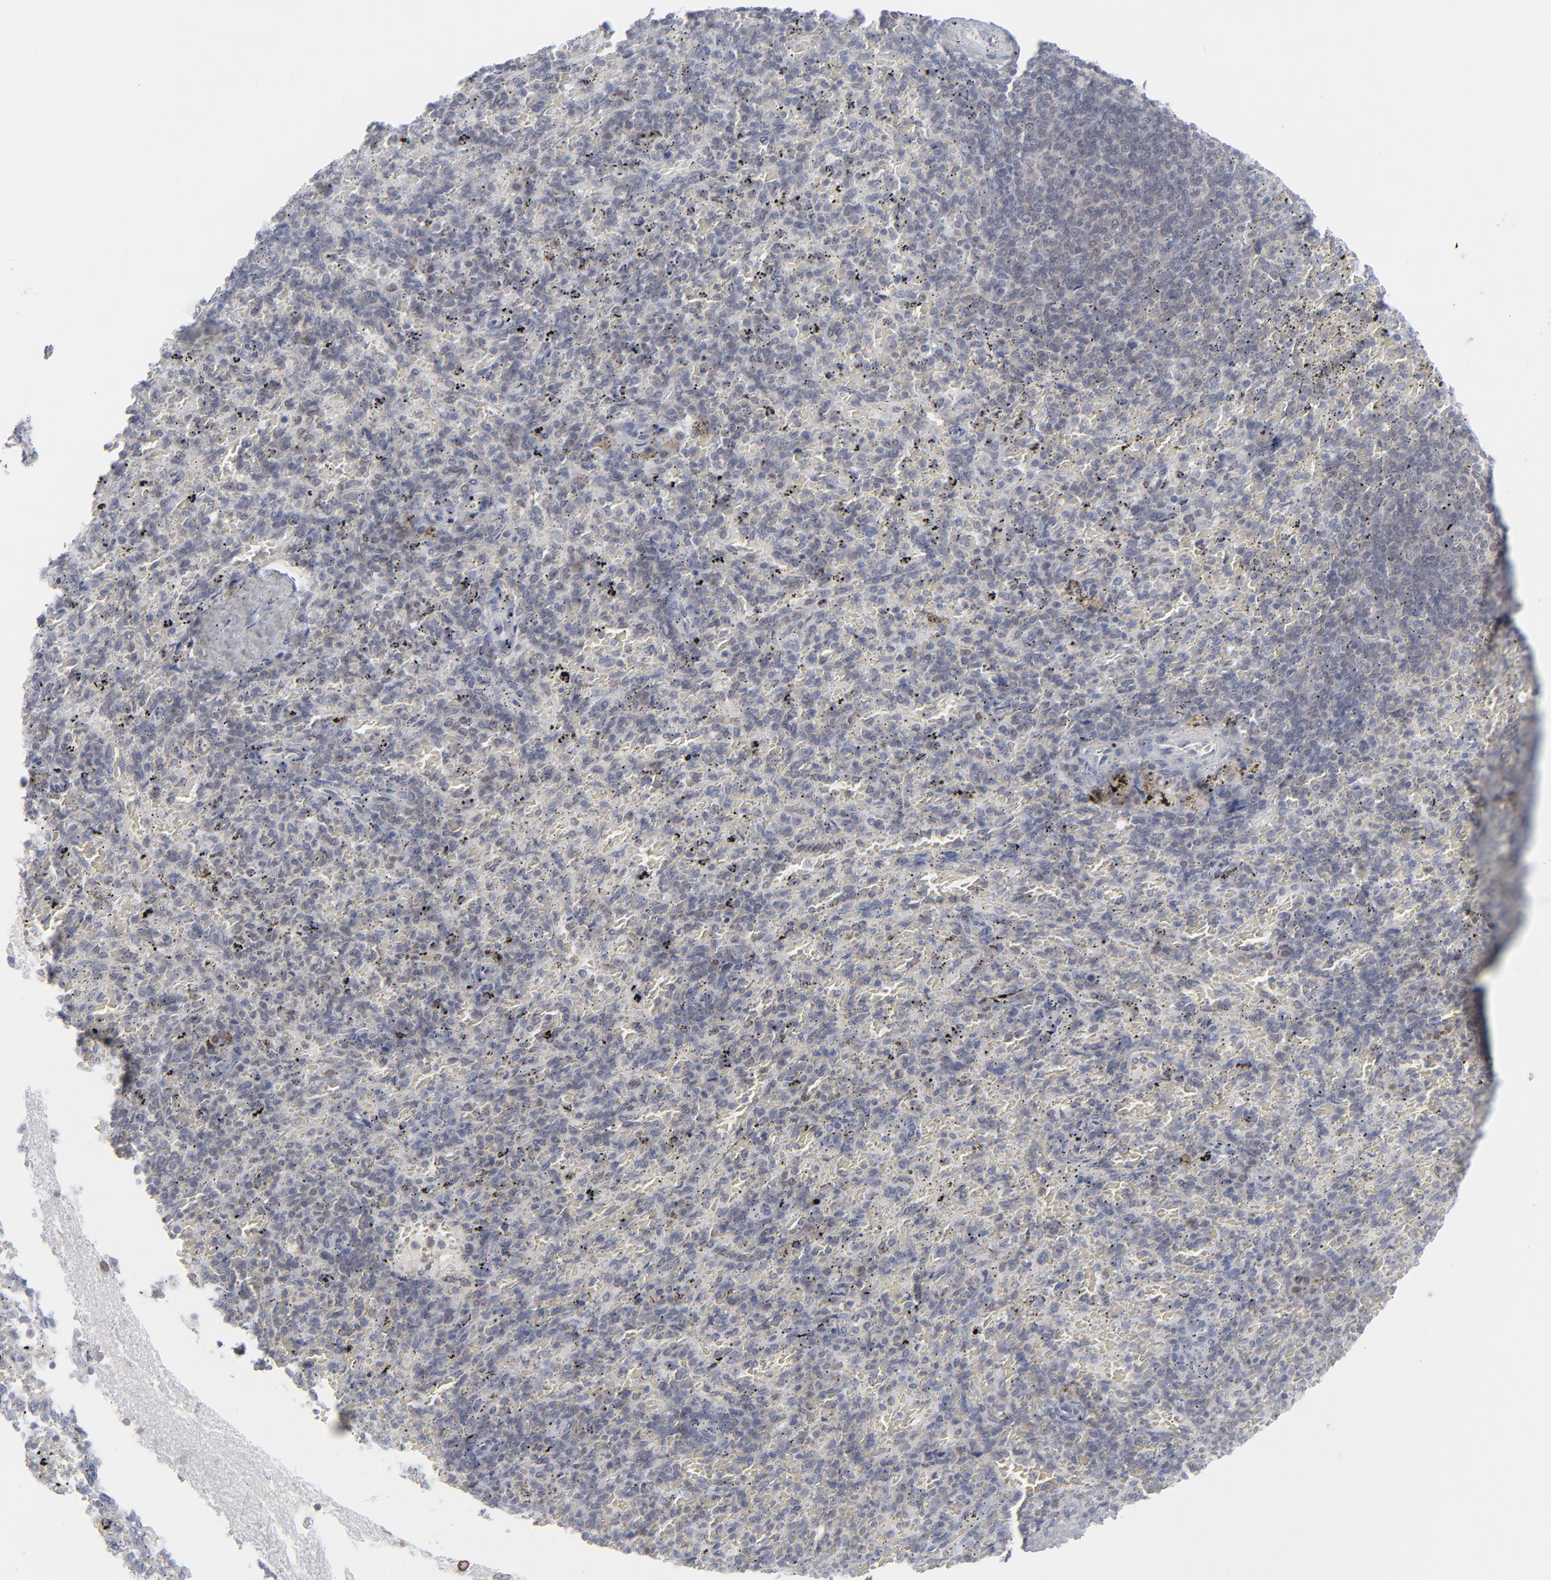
{"staining": {"intensity": "negative", "quantity": "none", "location": "none"}, "tissue": "spleen", "cell_type": "Cells in red pulp", "image_type": "normal", "snomed": [{"axis": "morphology", "description": "Normal tissue, NOS"}, {"axis": "topography", "description": "Spleen"}], "caption": "Immunohistochemical staining of unremarkable human spleen reveals no significant expression in cells in red pulp.", "gene": "NUP88", "patient": {"sex": "female", "age": 43}}